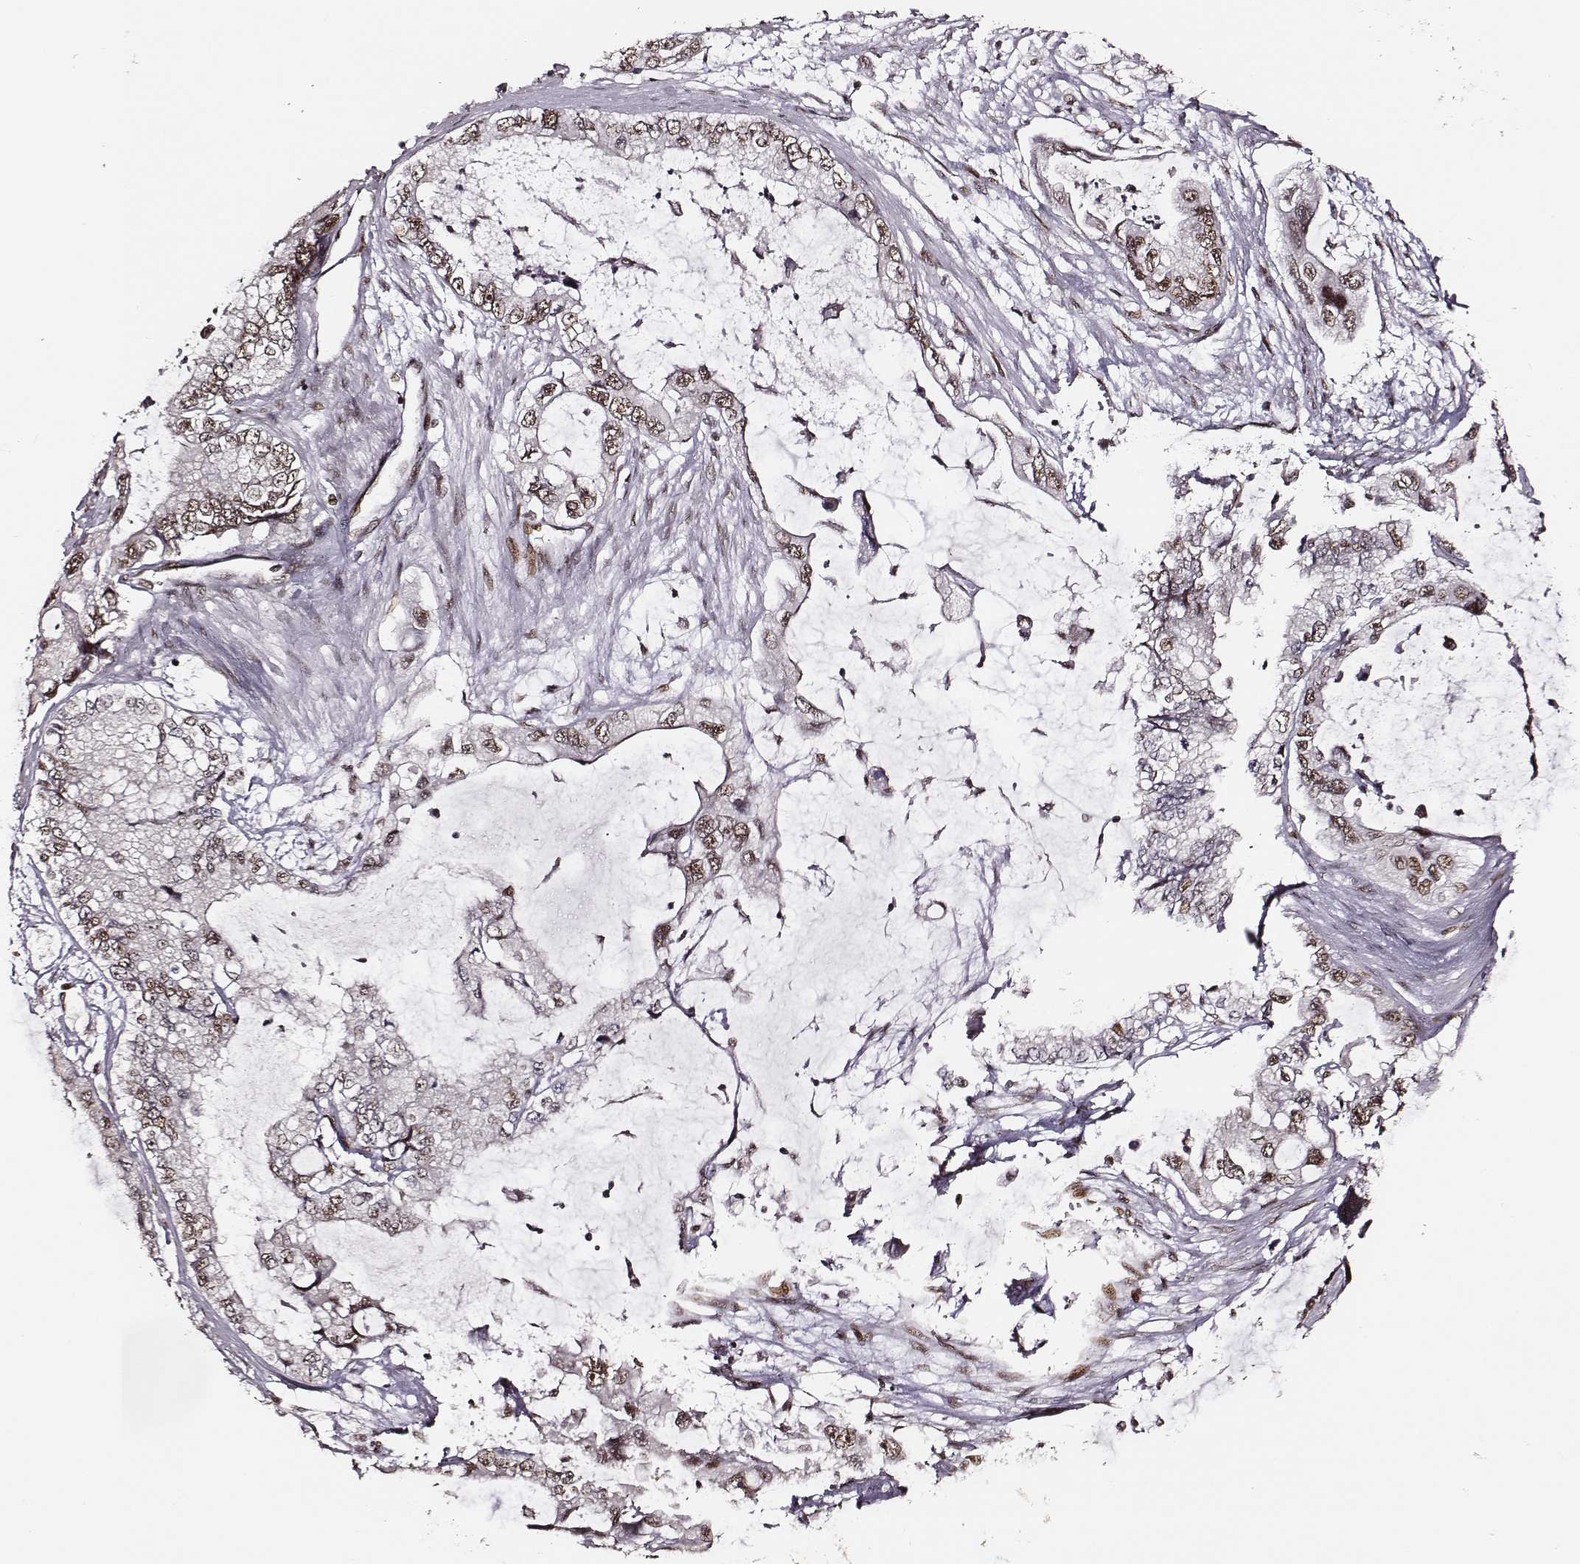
{"staining": {"intensity": "moderate", "quantity": ">75%", "location": "nuclear"}, "tissue": "stomach cancer", "cell_type": "Tumor cells", "image_type": "cancer", "snomed": [{"axis": "morphology", "description": "Adenocarcinoma, NOS"}, {"axis": "topography", "description": "Pancreas"}, {"axis": "topography", "description": "Stomach, upper"}, {"axis": "topography", "description": "Stomach"}], "caption": "Stomach cancer (adenocarcinoma) stained with a protein marker reveals moderate staining in tumor cells.", "gene": "PPARA", "patient": {"sex": "male", "age": 77}}